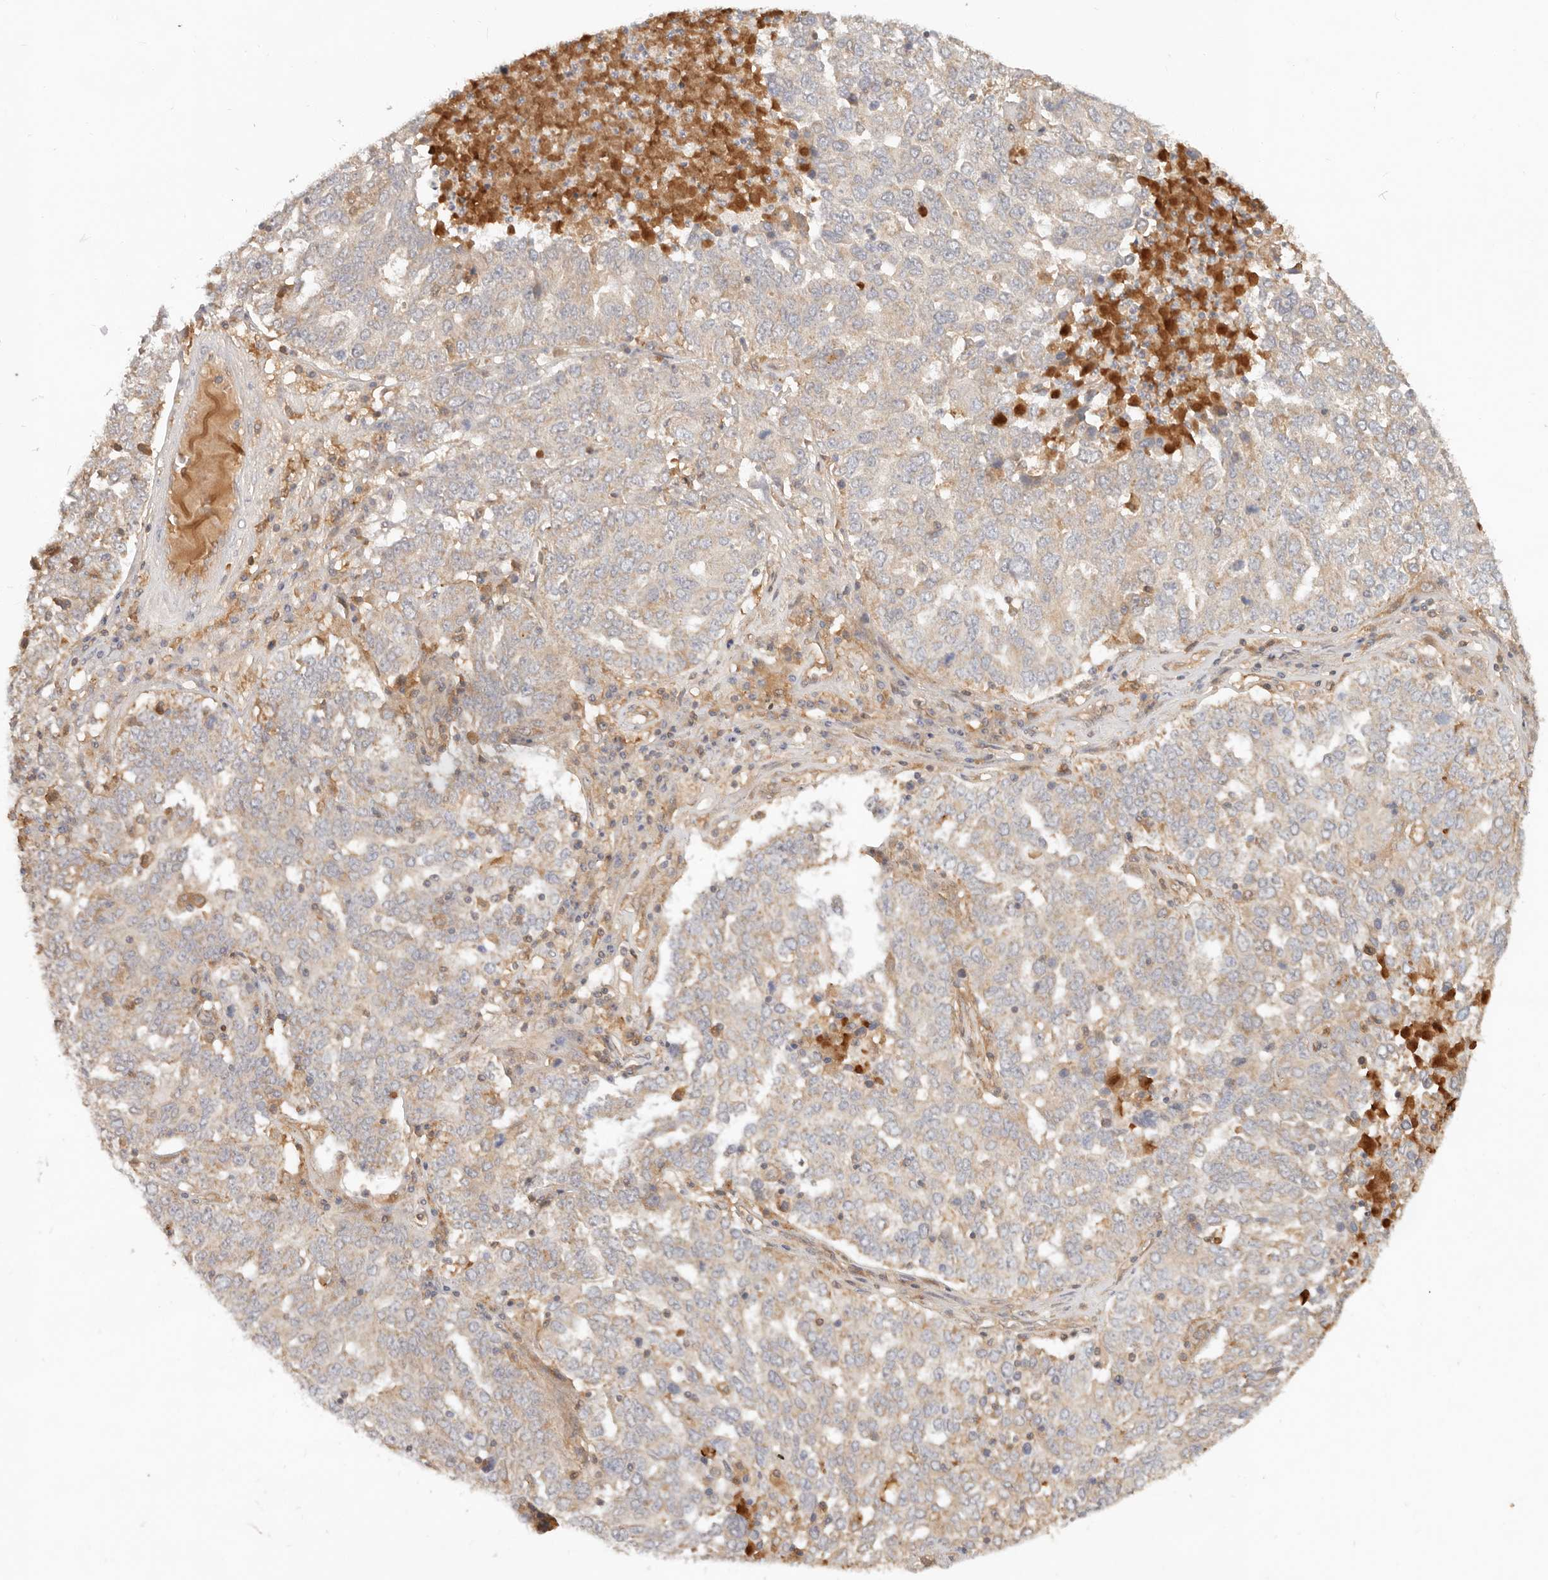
{"staining": {"intensity": "weak", "quantity": "<25%", "location": "cytoplasmic/membranous"}, "tissue": "ovarian cancer", "cell_type": "Tumor cells", "image_type": "cancer", "snomed": [{"axis": "morphology", "description": "Carcinoma, endometroid"}, {"axis": "topography", "description": "Ovary"}], "caption": "DAB (3,3'-diaminobenzidine) immunohistochemical staining of ovarian cancer (endometroid carcinoma) demonstrates no significant expression in tumor cells.", "gene": "NECAP2", "patient": {"sex": "female", "age": 62}}